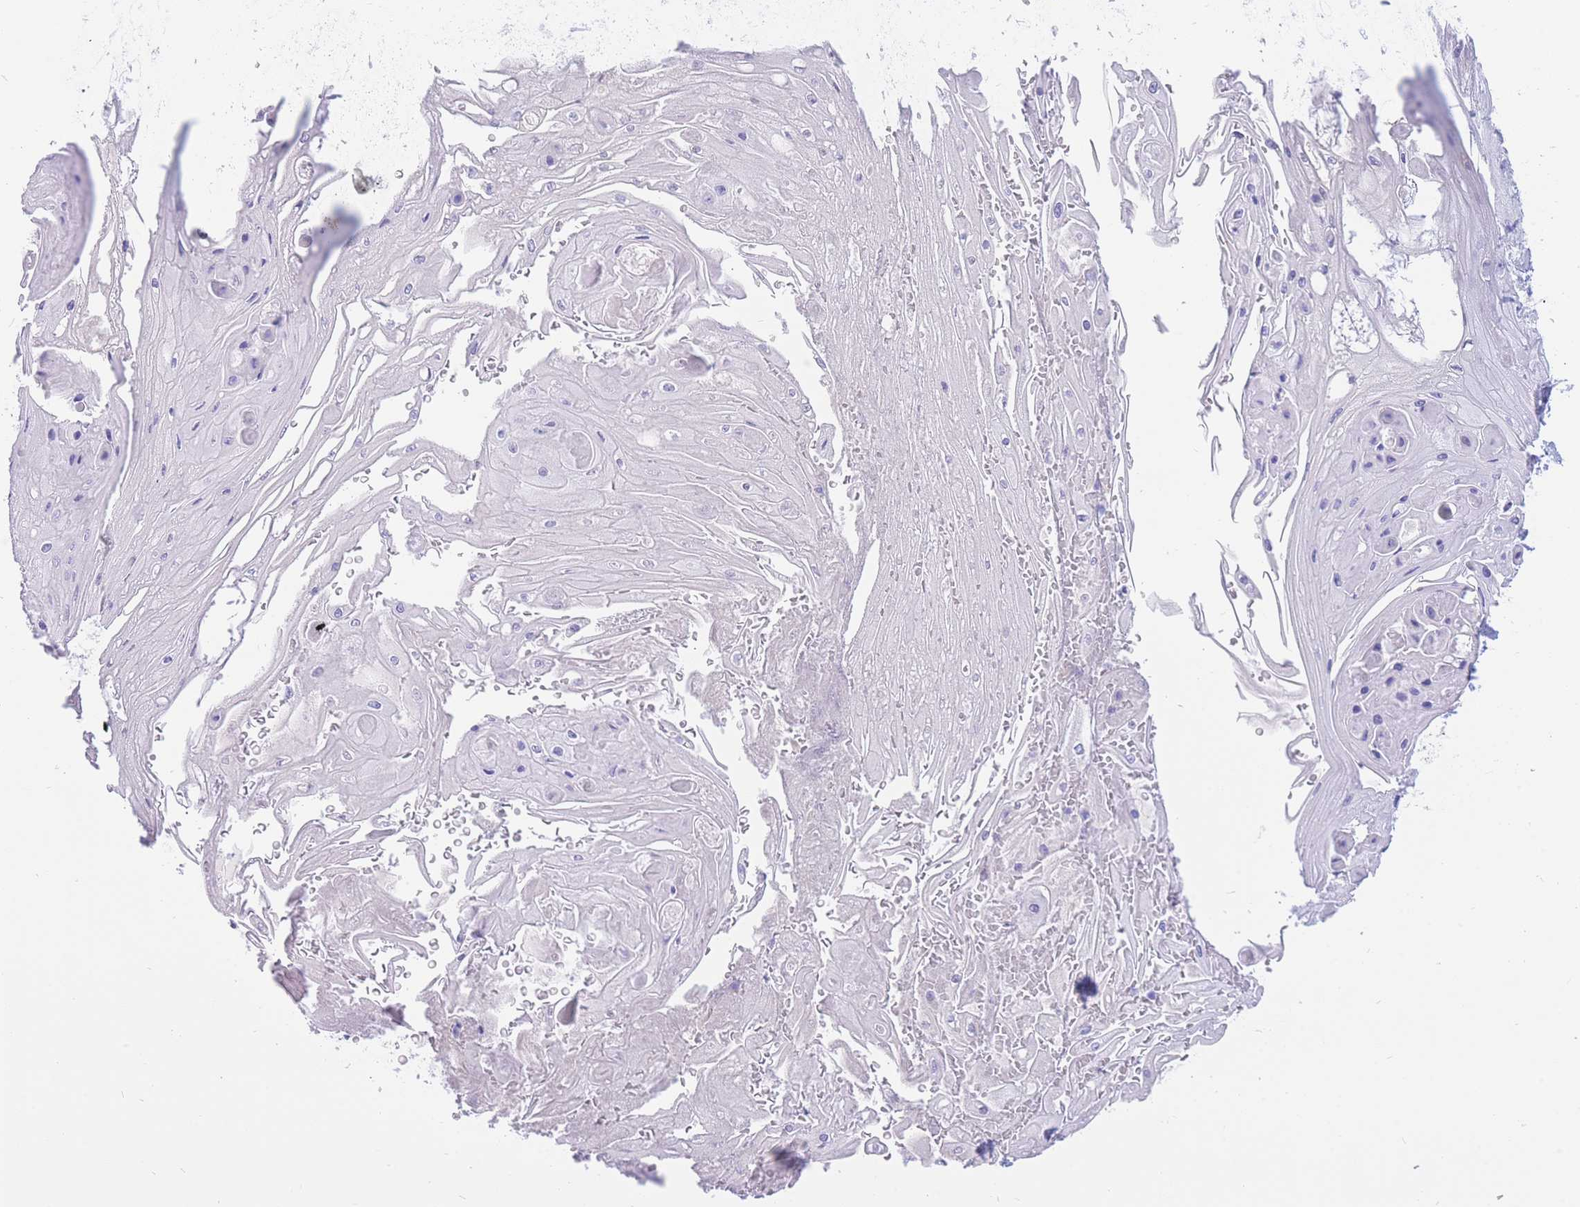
{"staining": {"intensity": "negative", "quantity": "none", "location": "none"}, "tissue": "skin cancer", "cell_type": "Tumor cells", "image_type": "cancer", "snomed": [{"axis": "morphology", "description": "Squamous cell carcinoma, NOS"}, {"axis": "topography", "description": "Skin"}], "caption": "Immunohistochemistry (IHC) micrograph of skin cancer stained for a protein (brown), which reveals no staining in tumor cells.", "gene": "SULT1A1", "patient": {"sex": "male", "age": 70}}